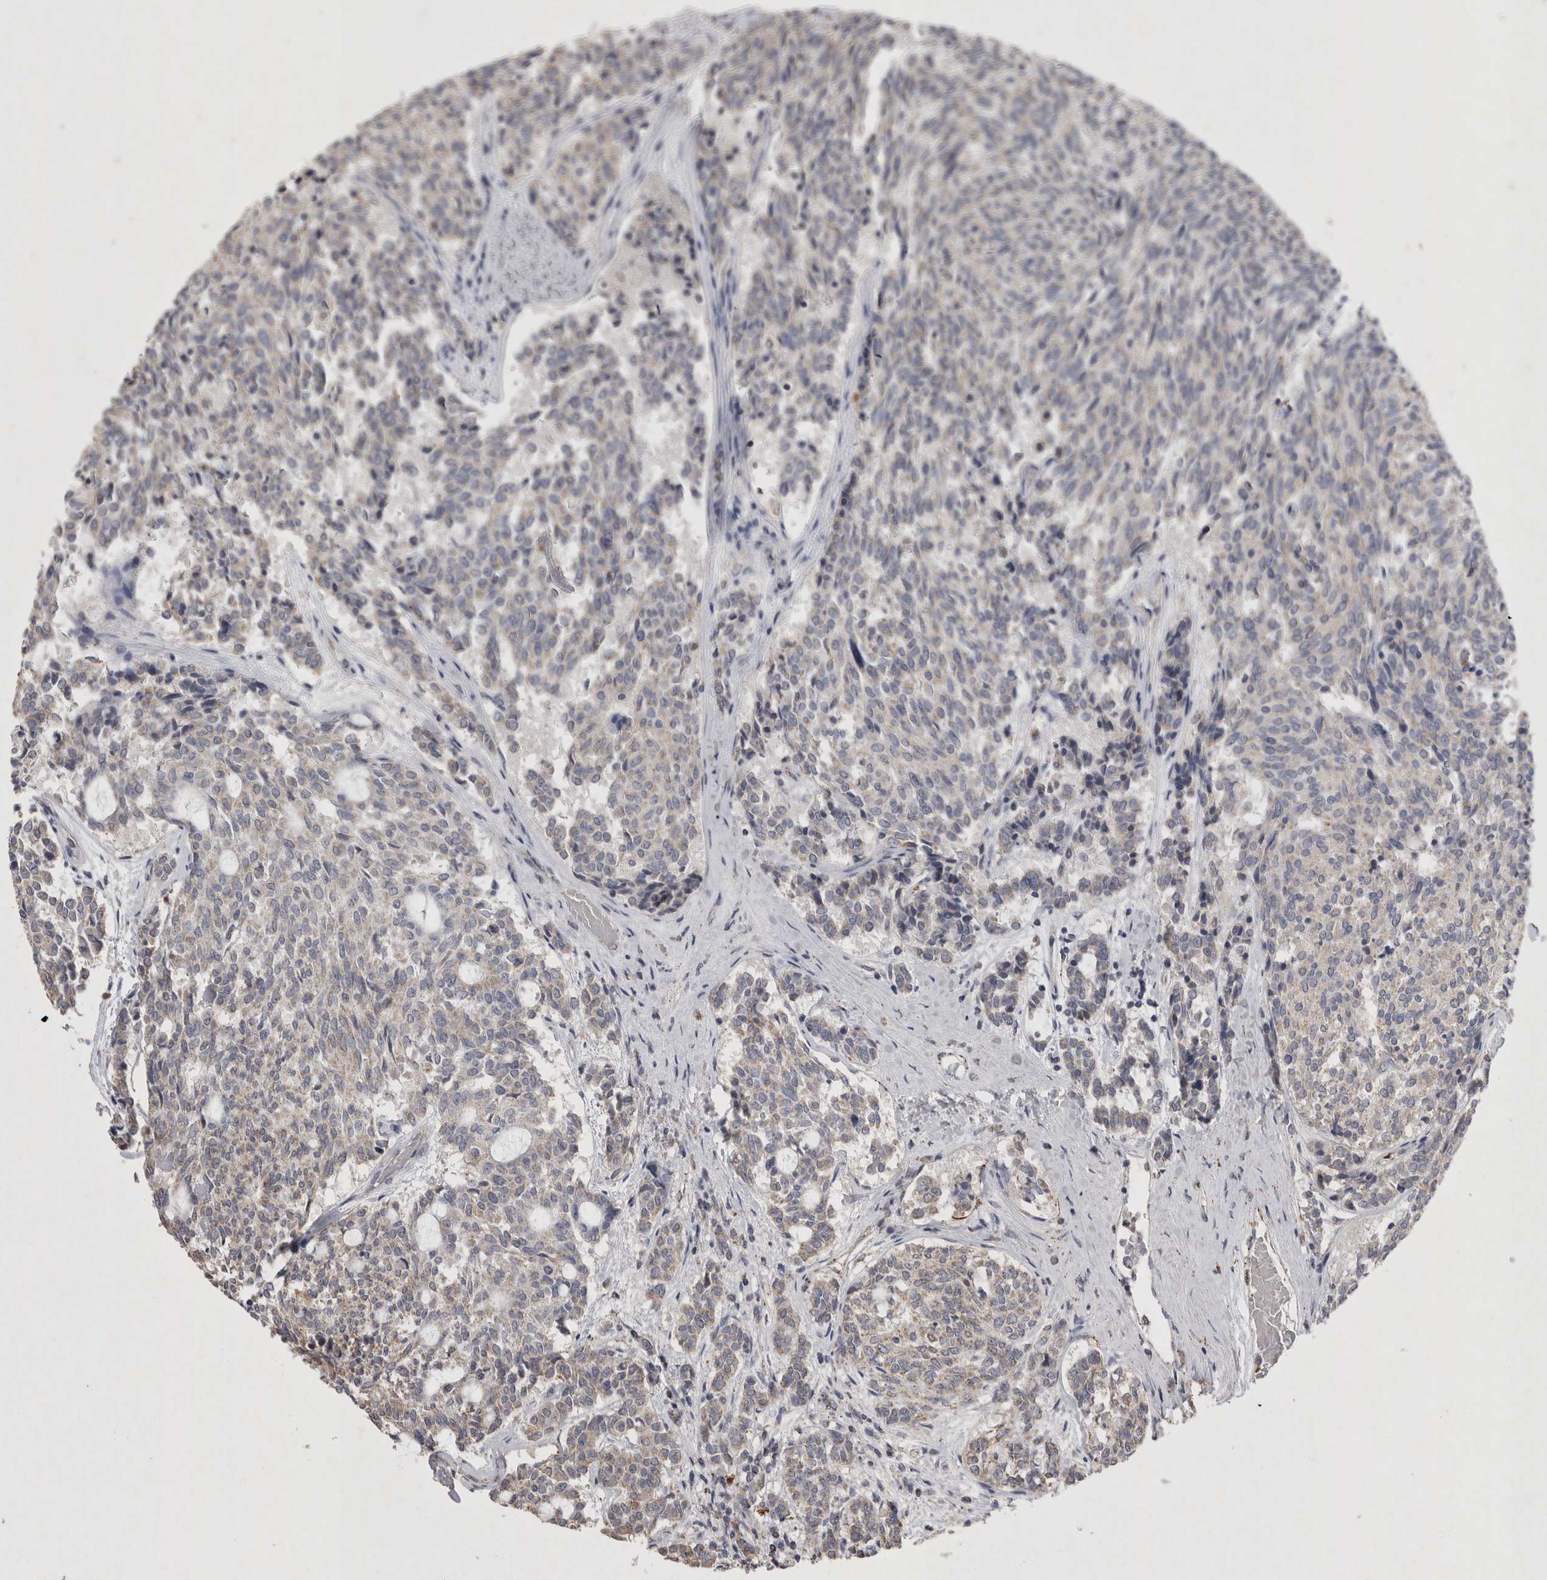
{"staining": {"intensity": "weak", "quantity": "<25%", "location": "cytoplasmic/membranous"}, "tissue": "carcinoid", "cell_type": "Tumor cells", "image_type": "cancer", "snomed": [{"axis": "morphology", "description": "Carcinoid, malignant, NOS"}, {"axis": "topography", "description": "Pancreas"}], "caption": "Immunohistochemical staining of human carcinoid displays no significant staining in tumor cells.", "gene": "DKK3", "patient": {"sex": "female", "age": 54}}